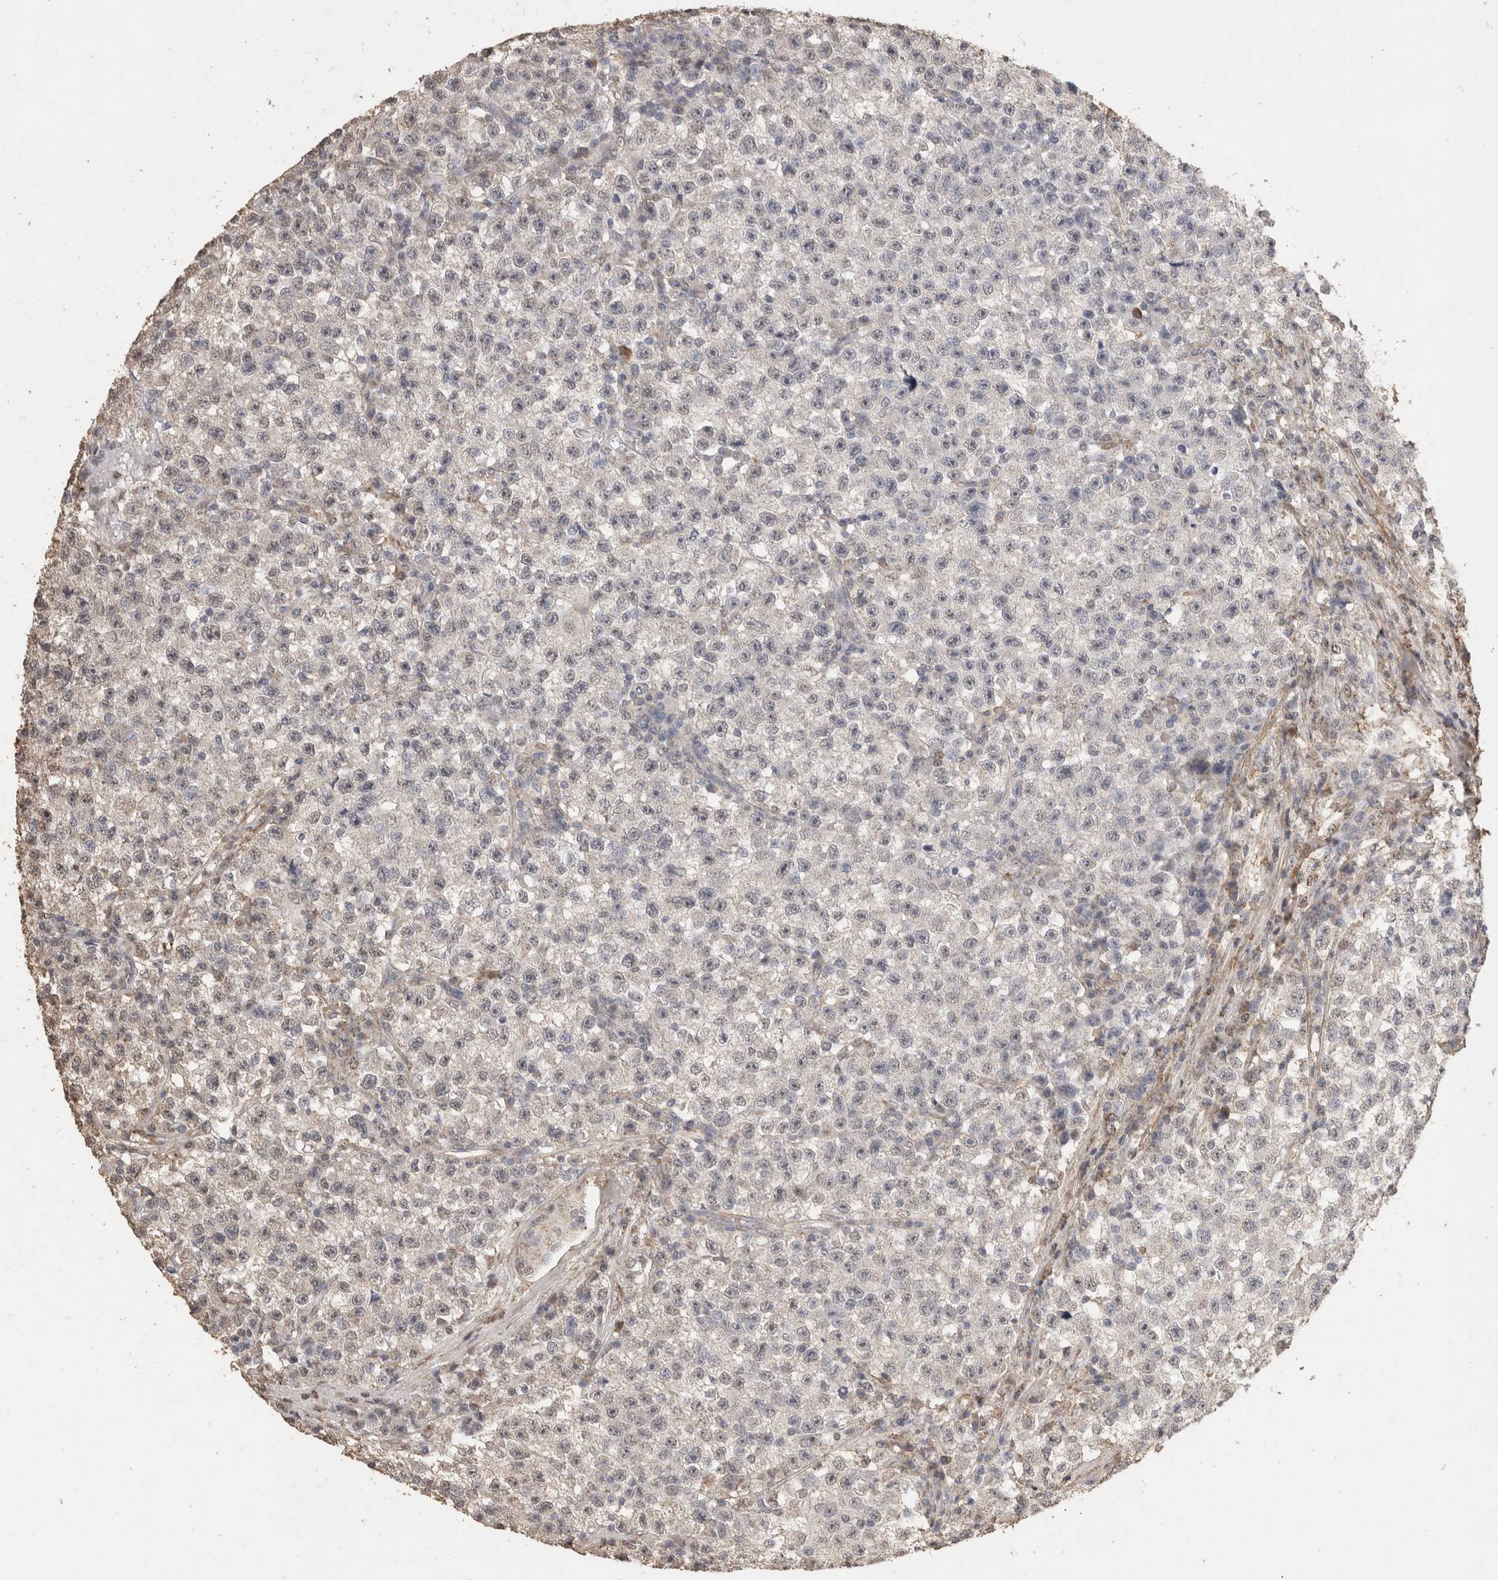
{"staining": {"intensity": "negative", "quantity": "none", "location": "none"}, "tissue": "testis cancer", "cell_type": "Tumor cells", "image_type": "cancer", "snomed": [{"axis": "morphology", "description": "Seminoma, NOS"}, {"axis": "topography", "description": "Testis"}], "caption": "Immunohistochemistry (IHC) photomicrograph of neoplastic tissue: testis seminoma stained with DAB reveals no significant protein positivity in tumor cells.", "gene": "C1QTNF5", "patient": {"sex": "male", "age": 22}}